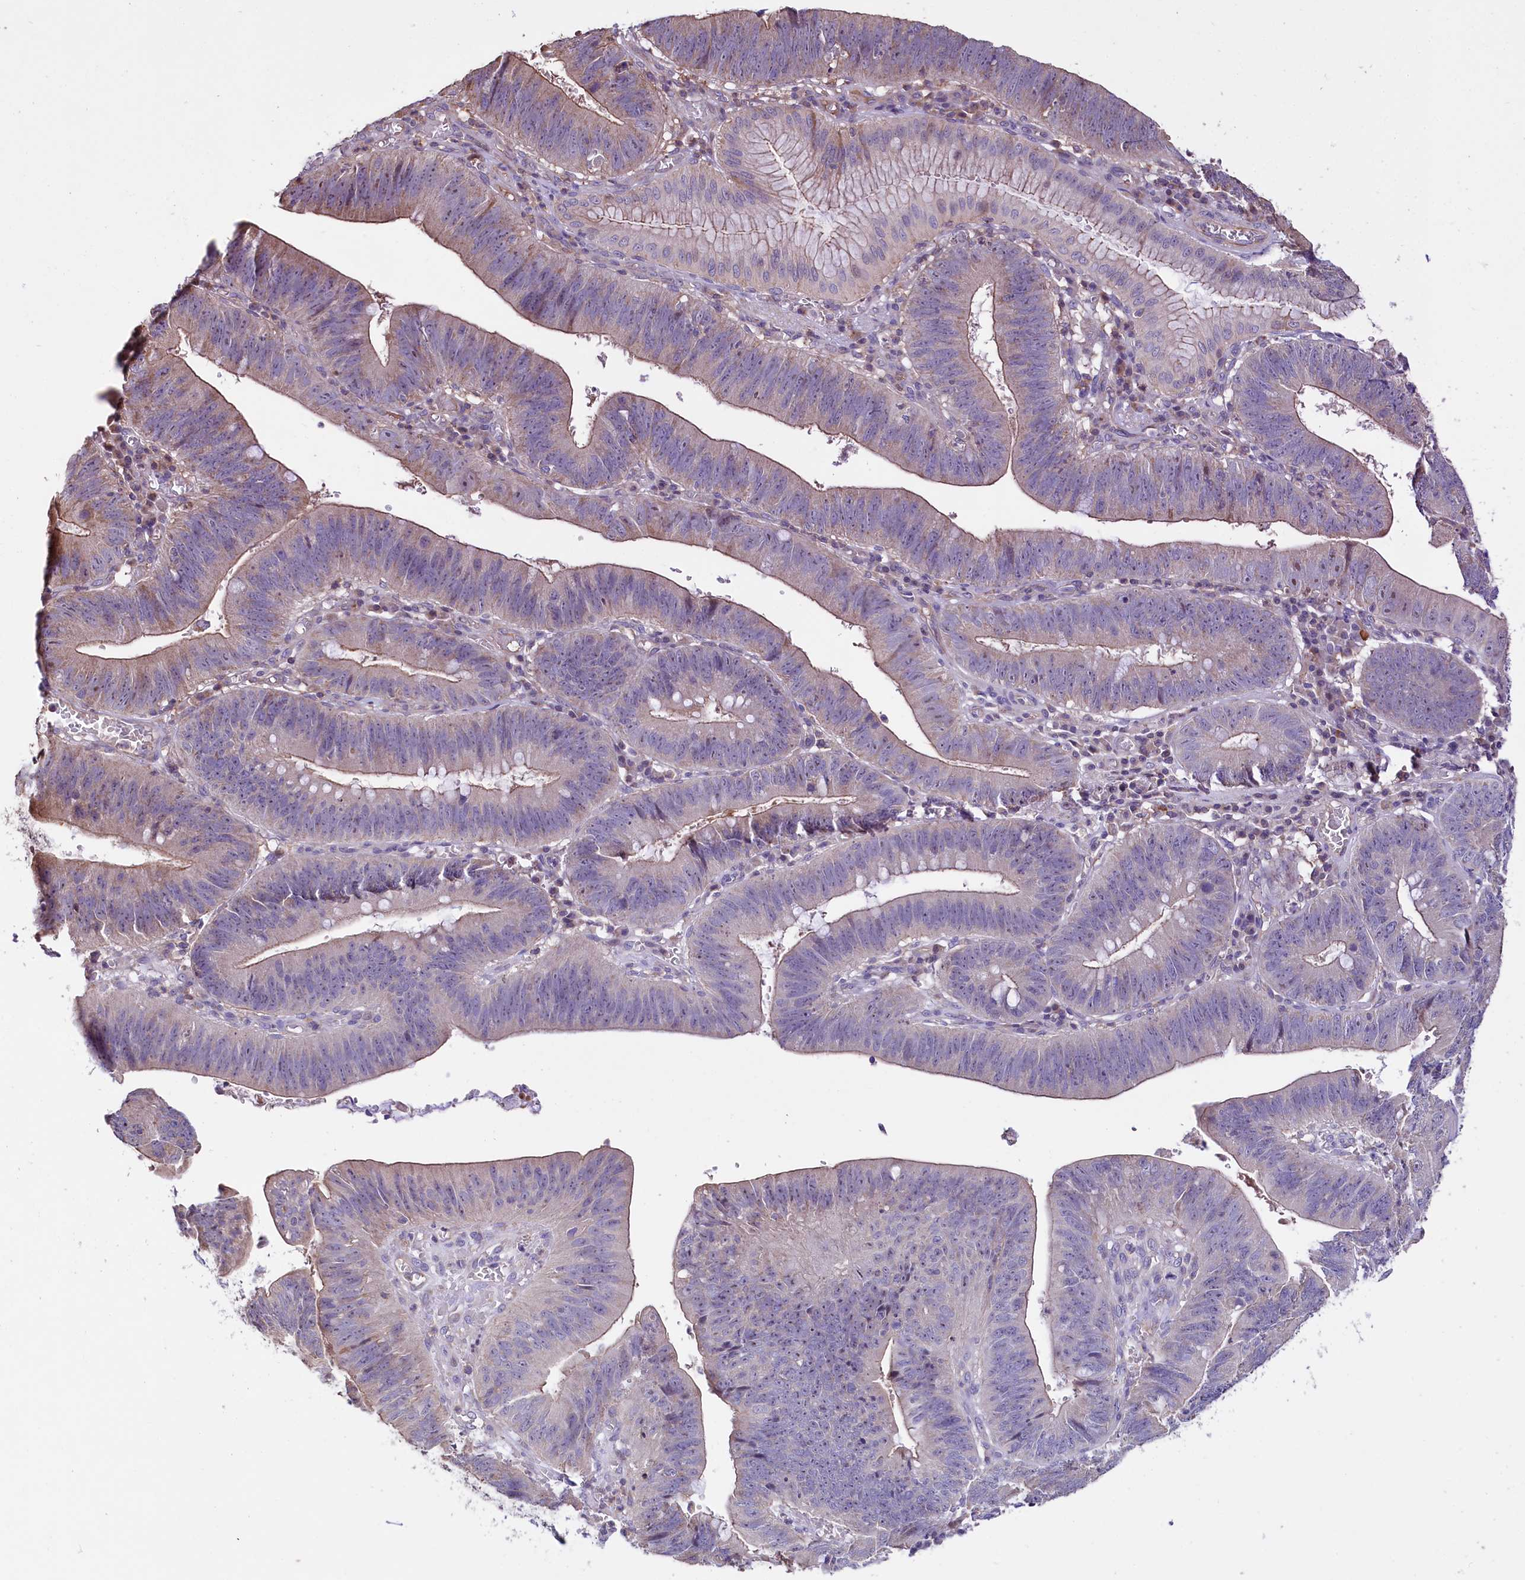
{"staining": {"intensity": "moderate", "quantity": "<25%", "location": "cytoplasmic/membranous"}, "tissue": "stomach cancer", "cell_type": "Tumor cells", "image_type": "cancer", "snomed": [{"axis": "morphology", "description": "Adenocarcinoma, NOS"}, {"axis": "topography", "description": "Stomach"}], "caption": "A micrograph of stomach adenocarcinoma stained for a protein shows moderate cytoplasmic/membranous brown staining in tumor cells. The protein is shown in brown color, while the nuclei are stained blue.", "gene": "RPUSD3", "patient": {"sex": "male", "age": 59}}